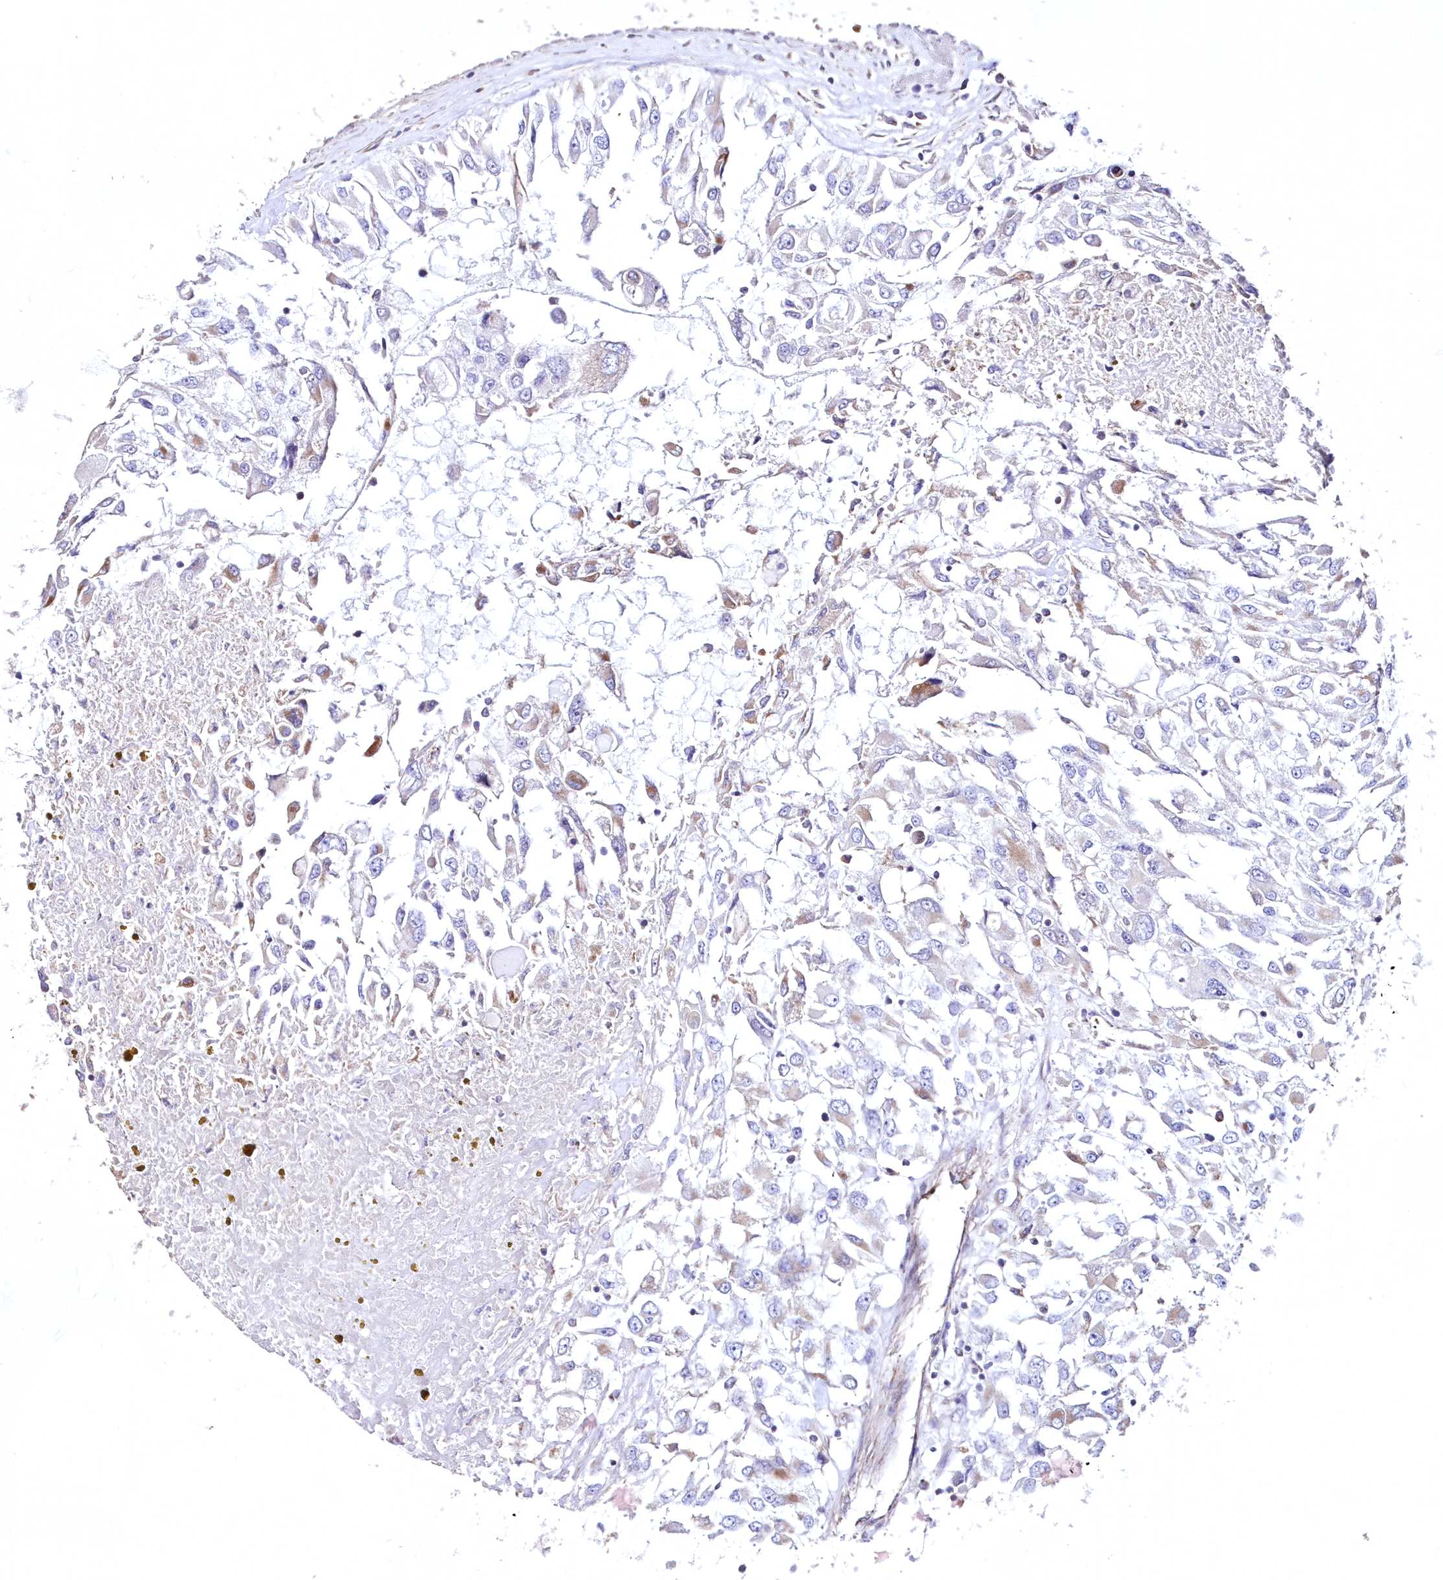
{"staining": {"intensity": "negative", "quantity": "none", "location": "none"}, "tissue": "renal cancer", "cell_type": "Tumor cells", "image_type": "cancer", "snomed": [{"axis": "morphology", "description": "Adenocarcinoma, NOS"}, {"axis": "topography", "description": "Kidney"}], "caption": "Tumor cells are negative for protein expression in human renal adenocarcinoma.", "gene": "HADHB", "patient": {"sex": "female", "age": 52}}